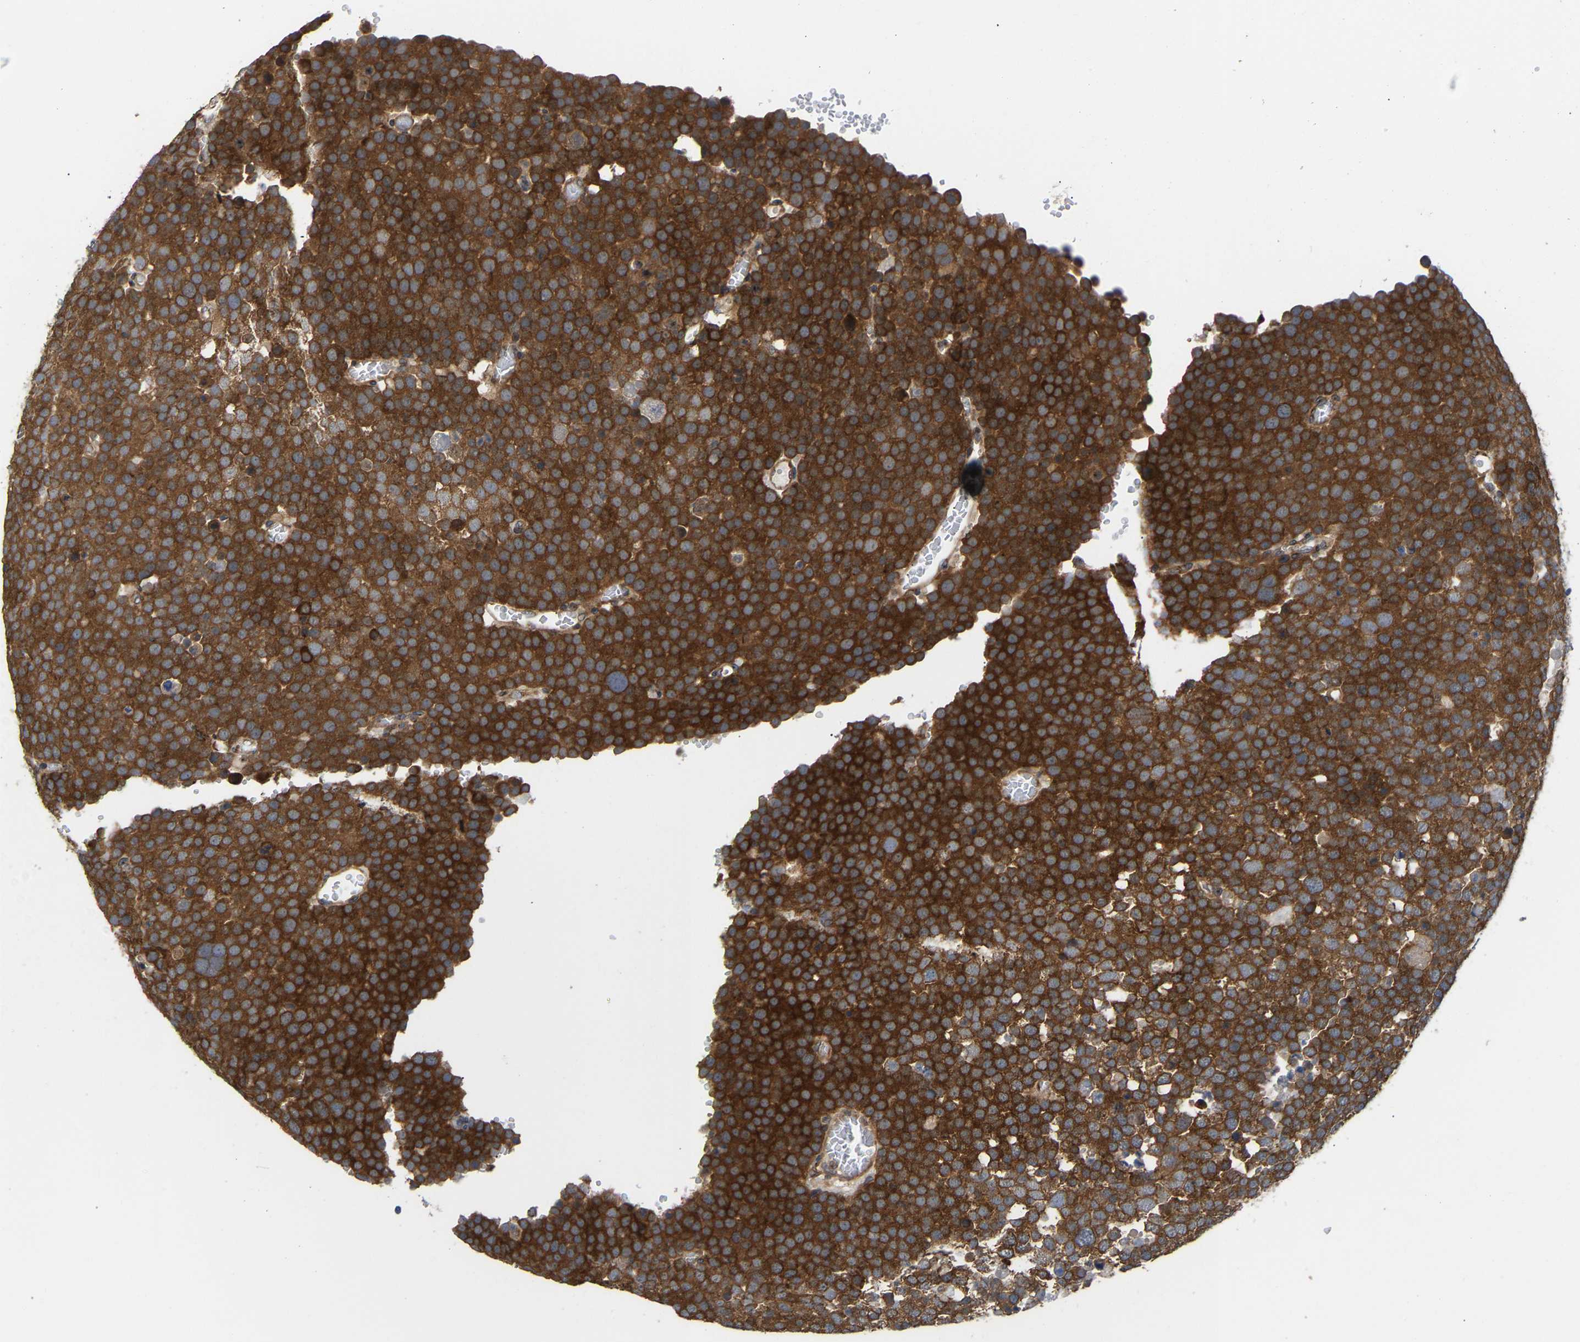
{"staining": {"intensity": "strong", "quantity": ">75%", "location": "cytoplasmic/membranous"}, "tissue": "testis cancer", "cell_type": "Tumor cells", "image_type": "cancer", "snomed": [{"axis": "morphology", "description": "Seminoma, NOS"}, {"axis": "topography", "description": "Testis"}], "caption": "Protein expression analysis of testis cancer demonstrates strong cytoplasmic/membranous expression in approximately >75% of tumor cells.", "gene": "LAPTM4B", "patient": {"sex": "male", "age": 71}}